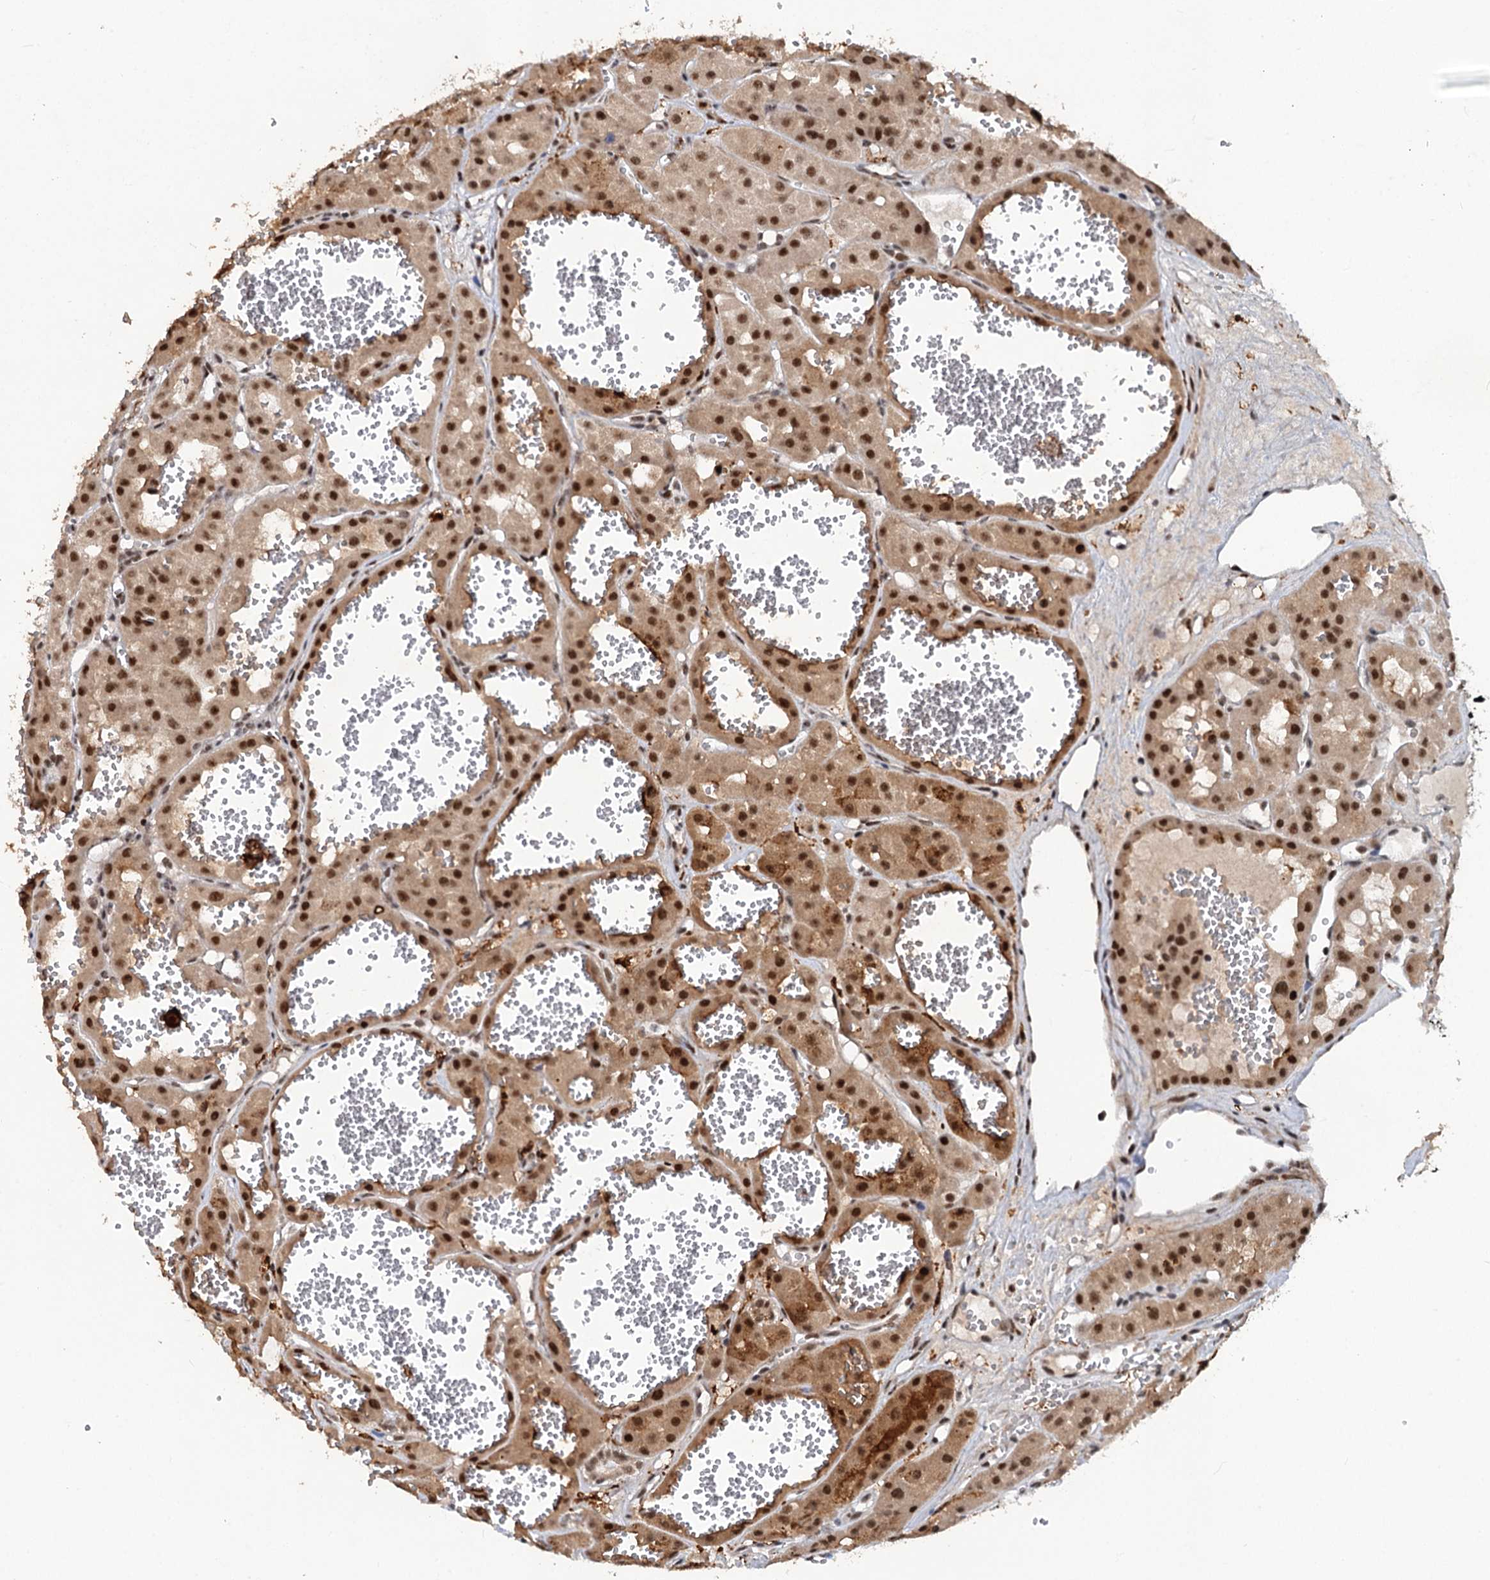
{"staining": {"intensity": "moderate", "quantity": ">75%", "location": "cytoplasmic/membranous,nuclear"}, "tissue": "renal cancer", "cell_type": "Tumor cells", "image_type": "cancer", "snomed": [{"axis": "morphology", "description": "Carcinoma, NOS"}, {"axis": "topography", "description": "Kidney"}], "caption": "High-power microscopy captured an immunohistochemistry (IHC) photomicrograph of renal cancer (carcinoma), revealing moderate cytoplasmic/membranous and nuclear expression in approximately >75% of tumor cells.", "gene": "PHF8", "patient": {"sex": "female", "age": 75}}